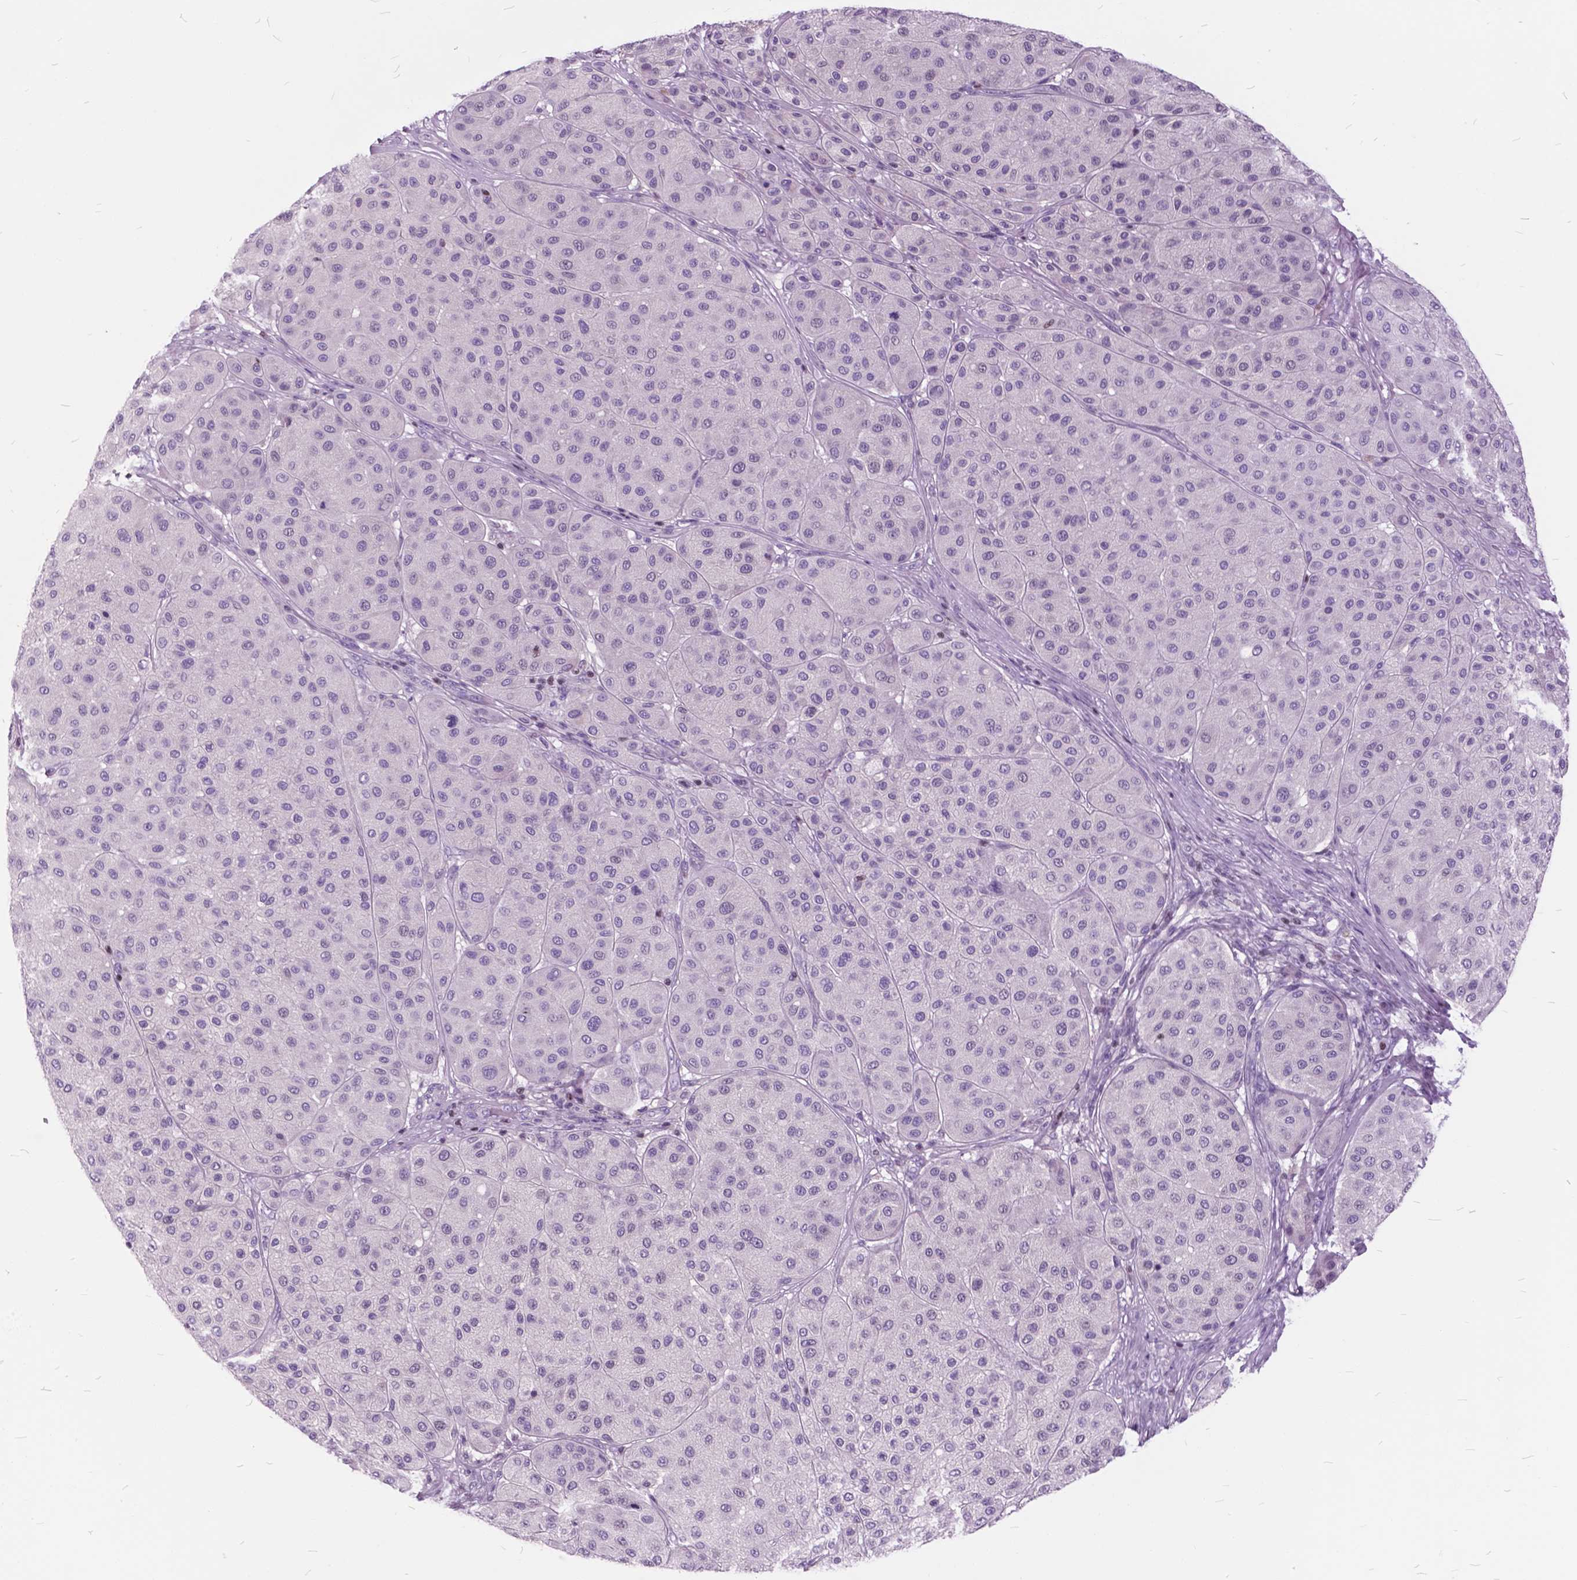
{"staining": {"intensity": "negative", "quantity": "none", "location": "none"}, "tissue": "melanoma", "cell_type": "Tumor cells", "image_type": "cancer", "snomed": [{"axis": "morphology", "description": "Malignant melanoma, Metastatic site"}, {"axis": "topography", "description": "Smooth muscle"}], "caption": "Immunohistochemistry (IHC) image of malignant melanoma (metastatic site) stained for a protein (brown), which reveals no expression in tumor cells.", "gene": "SP140", "patient": {"sex": "male", "age": 41}}